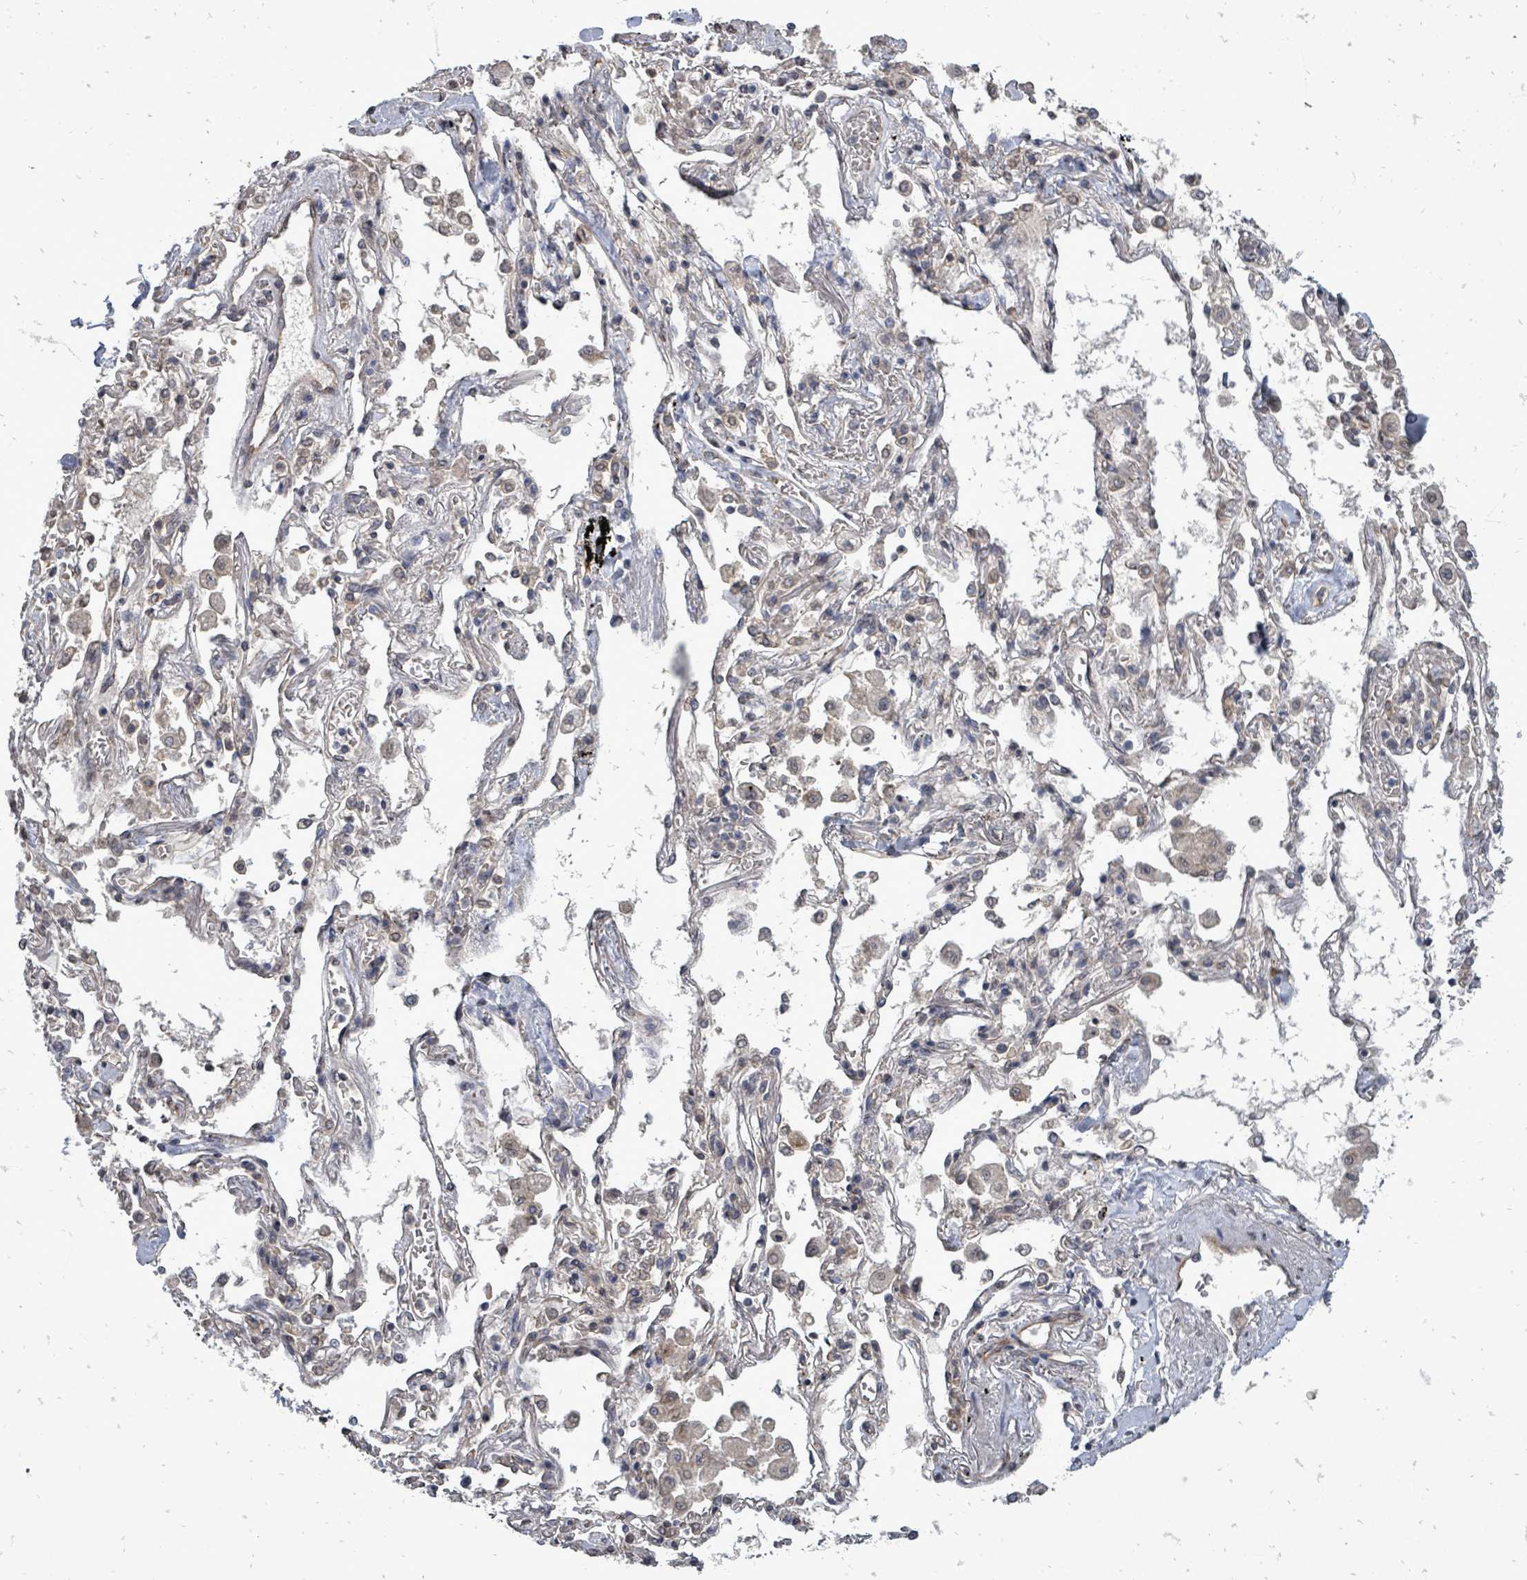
{"staining": {"intensity": "negative", "quantity": "none", "location": "none"}, "tissue": "adipose tissue", "cell_type": "Adipocytes", "image_type": "normal", "snomed": [{"axis": "morphology", "description": "Normal tissue, NOS"}, {"axis": "topography", "description": "Cartilage tissue"}], "caption": "Immunohistochemical staining of benign human adipose tissue shows no significant expression in adipocytes. The staining is performed using DAB (3,3'-diaminobenzidine) brown chromogen with nuclei counter-stained in using hematoxylin.", "gene": "RALGAPB", "patient": {"sex": "male", "age": 73}}